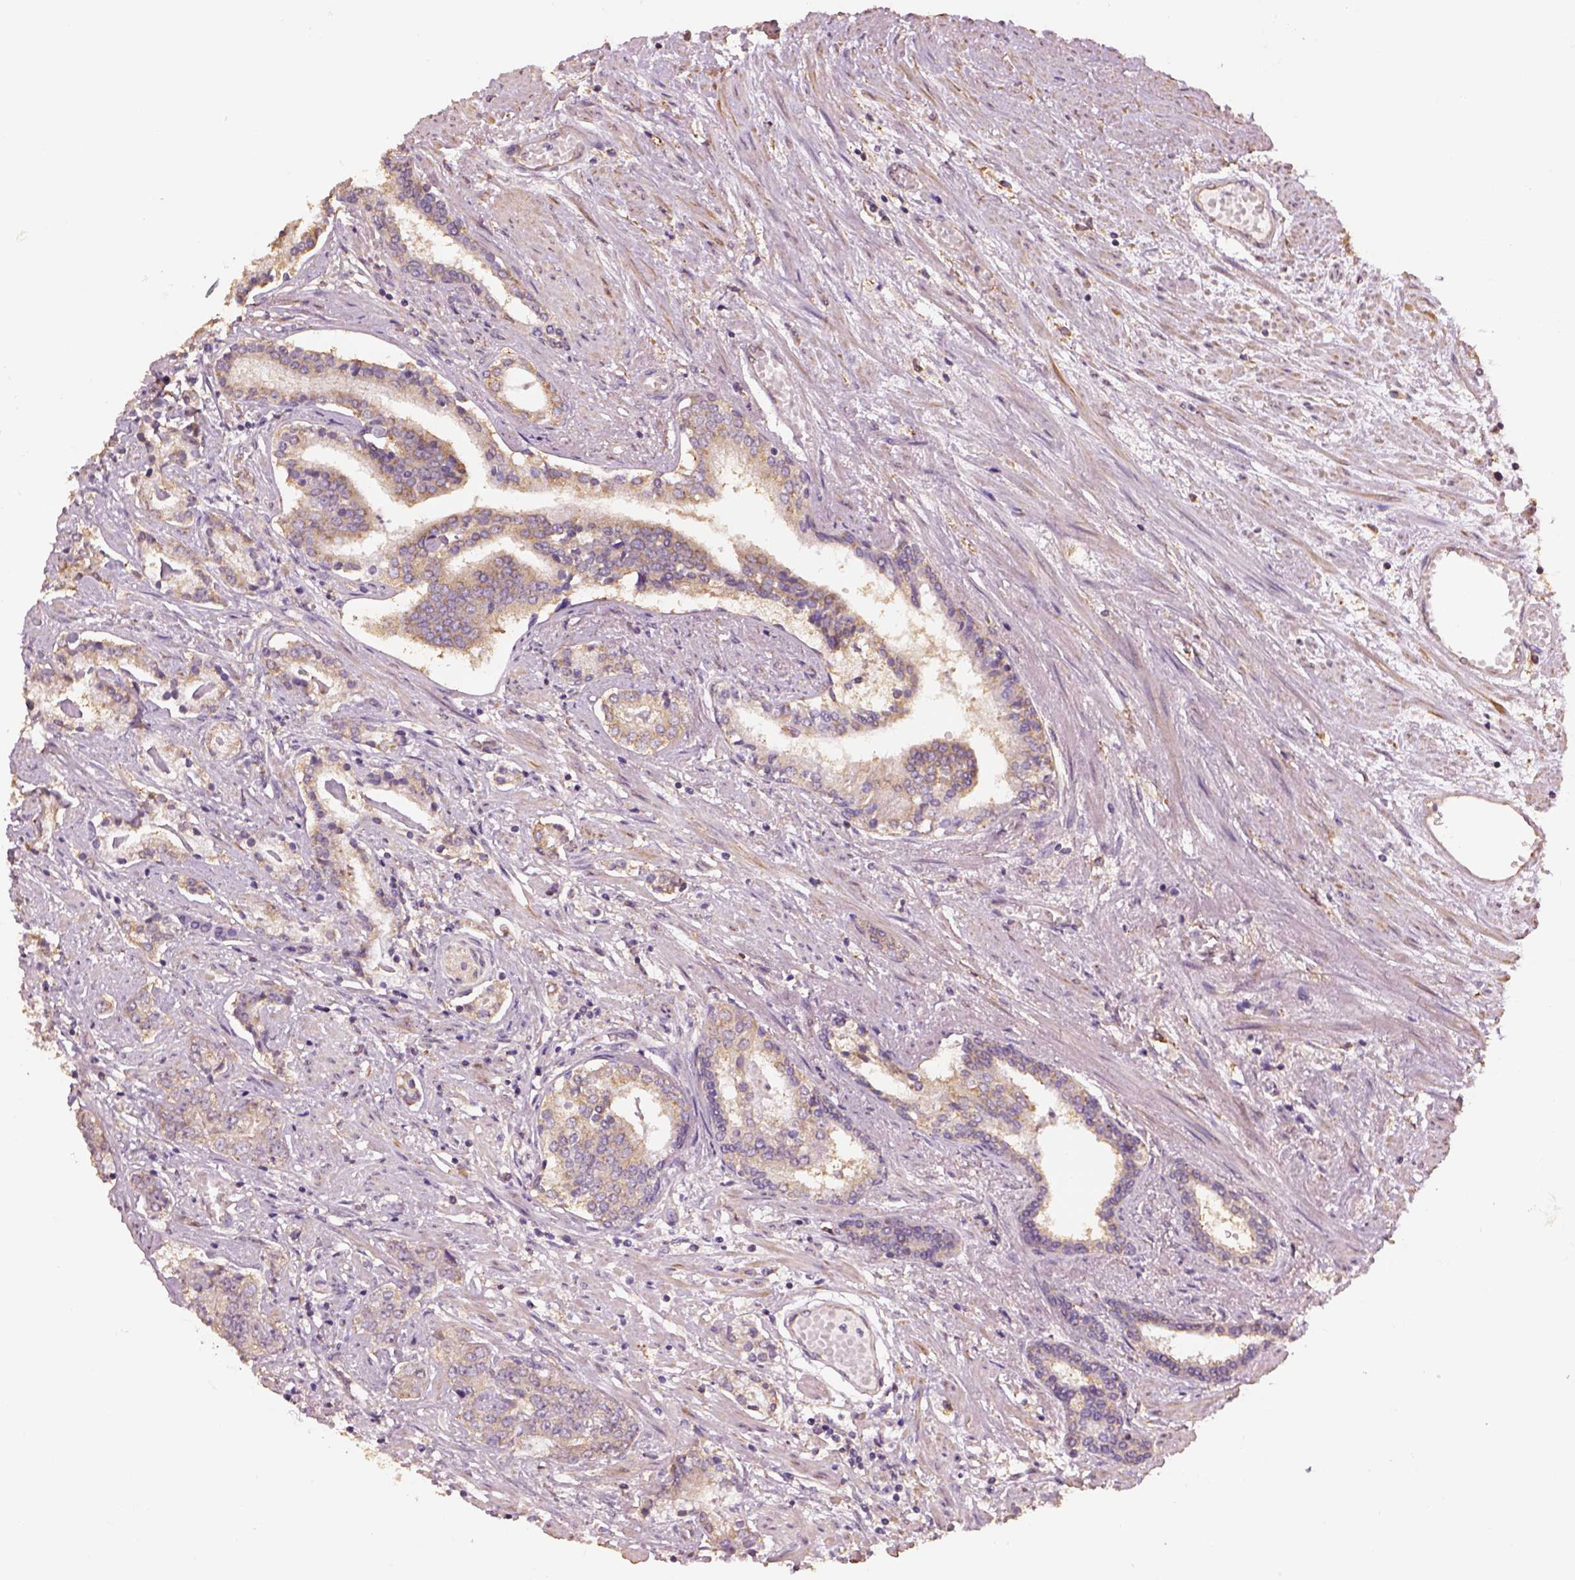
{"staining": {"intensity": "weak", "quantity": ">75%", "location": "cytoplasmic/membranous"}, "tissue": "prostate cancer", "cell_type": "Tumor cells", "image_type": "cancer", "snomed": [{"axis": "morphology", "description": "Adenocarcinoma, NOS"}, {"axis": "topography", "description": "Prostate"}], "caption": "Prostate adenocarcinoma stained for a protein shows weak cytoplasmic/membranous positivity in tumor cells.", "gene": "AP1B1", "patient": {"sex": "male", "age": 64}}